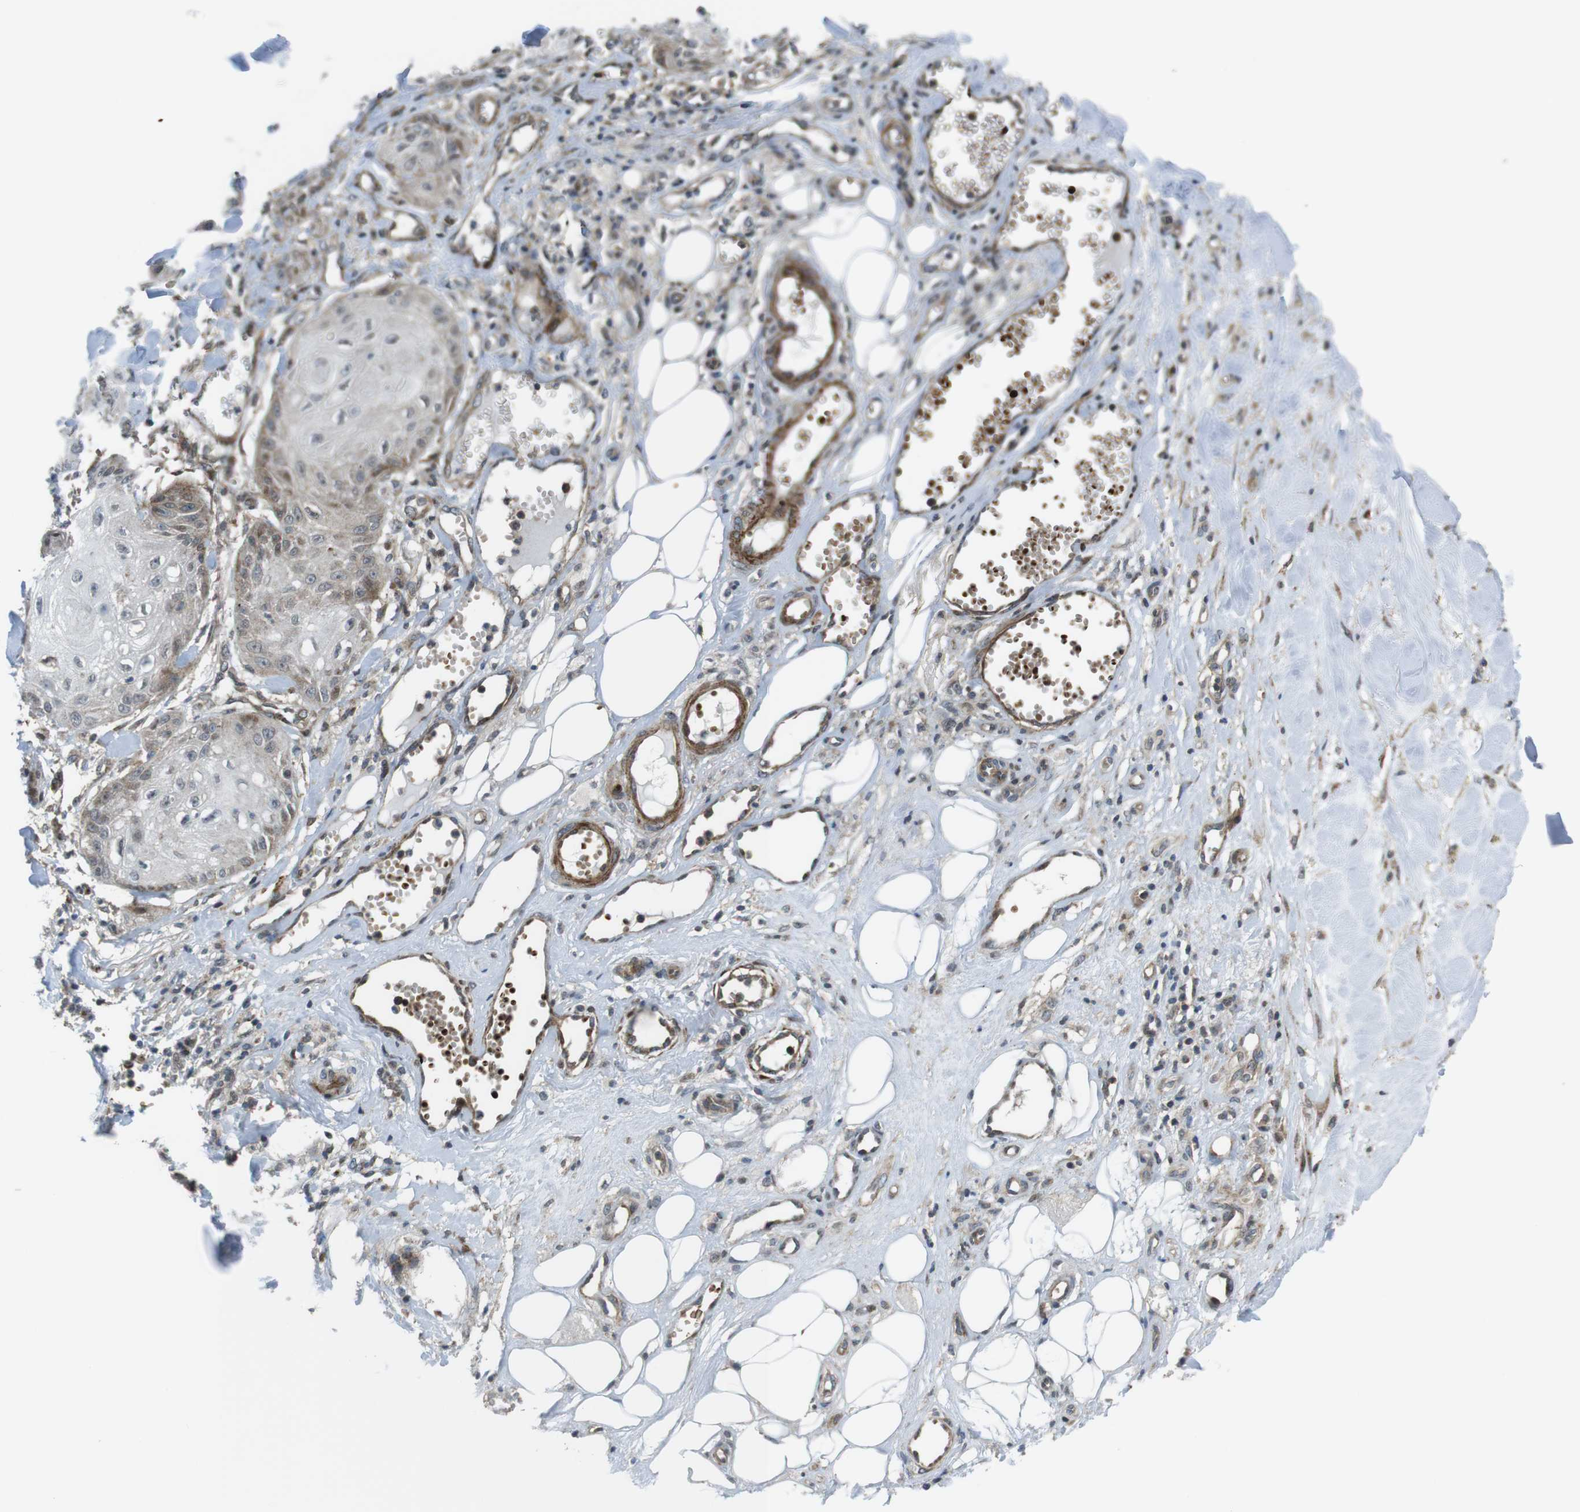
{"staining": {"intensity": "weak", "quantity": "<25%", "location": "cytoplasmic/membranous,nuclear"}, "tissue": "skin cancer", "cell_type": "Tumor cells", "image_type": "cancer", "snomed": [{"axis": "morphology", "description": "Squamous cell carcinoma, NOS"}, {"axis": "topography", "description": "Skin"}], "caption": "Photomicrograph shows no significant protein expression in tumor cells of skin cancer.", "gene": "CUL7", "patient": {"sex": "male", "age": 74}}